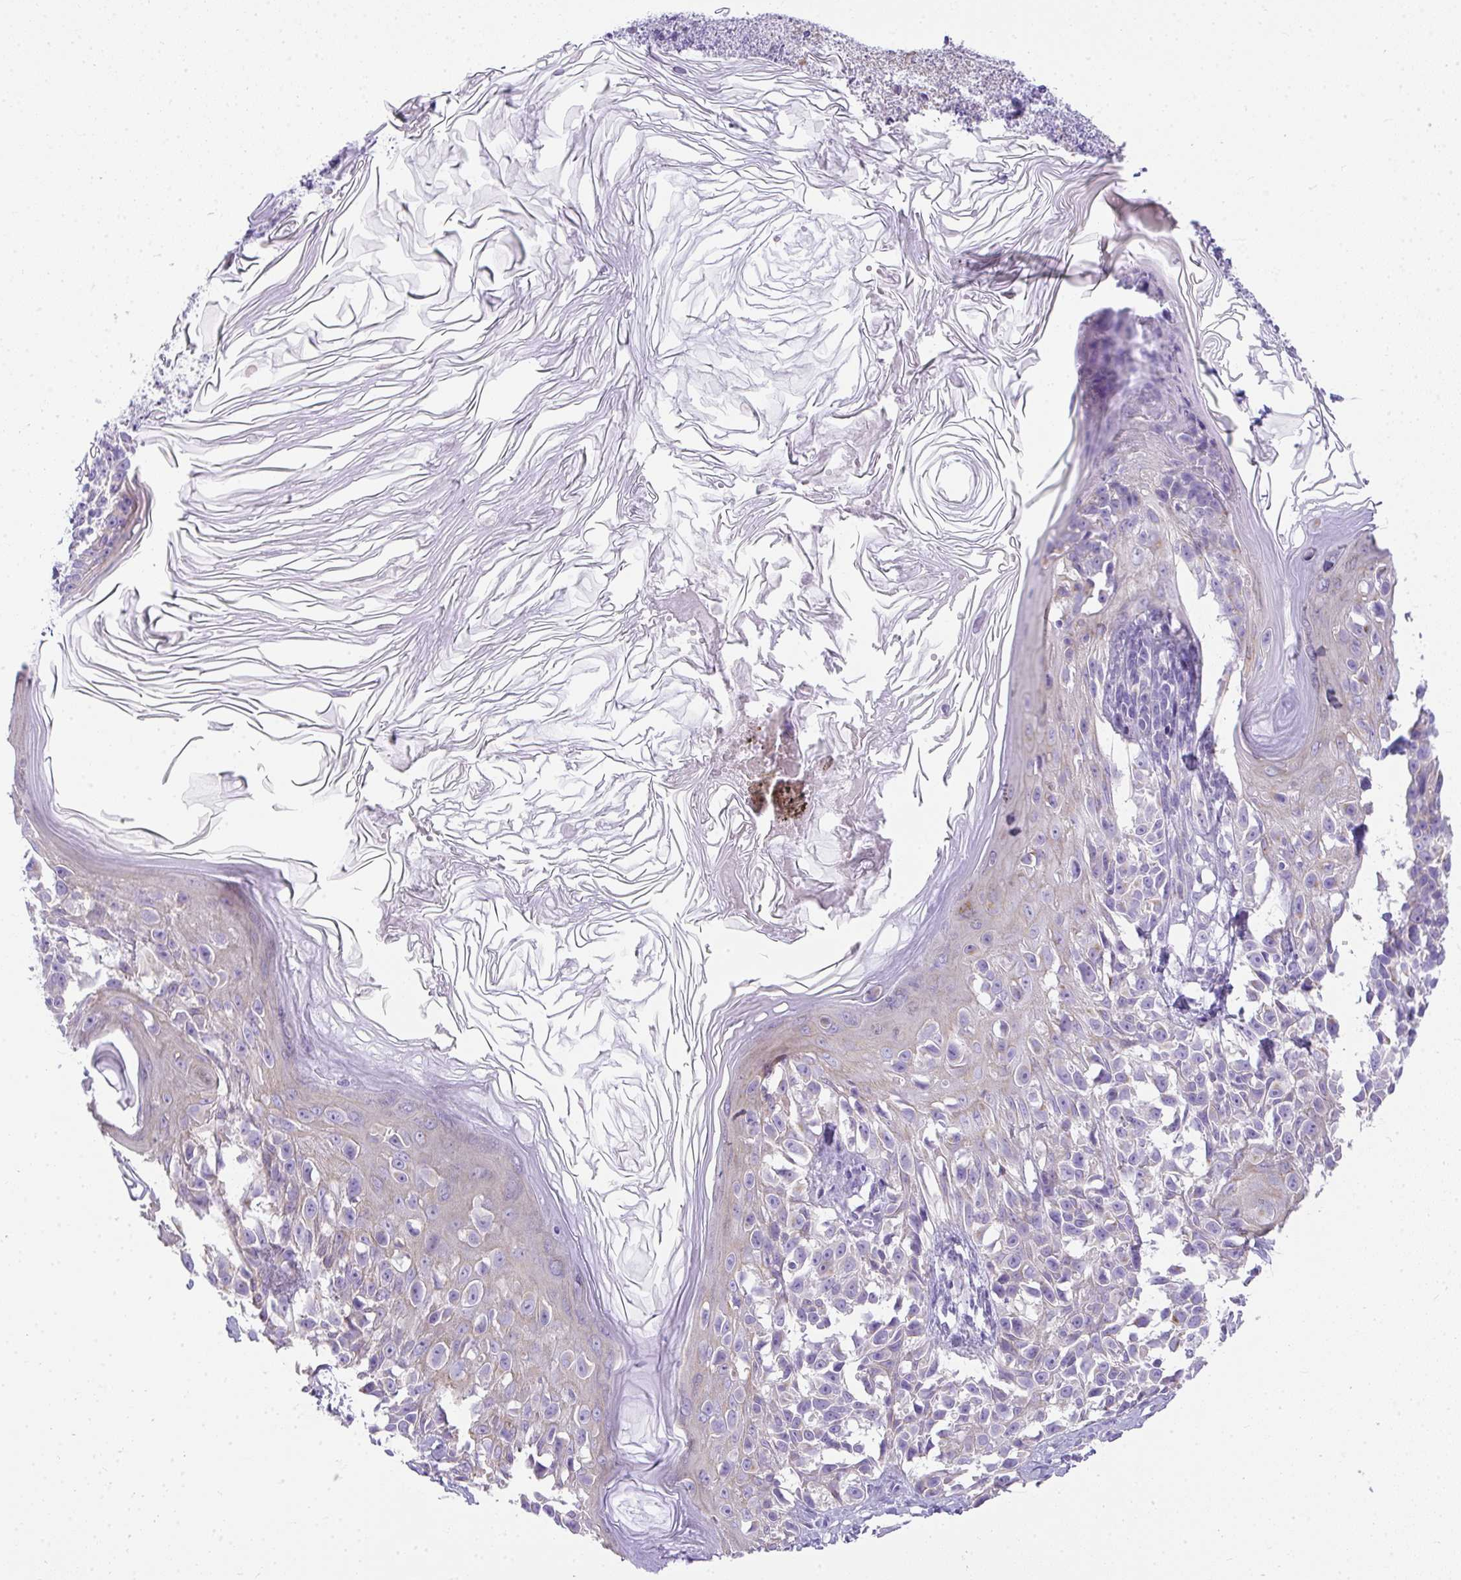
{"staining": {"intensity": "negative", "quantity": "none", "location": "none"}, "tissue": "melanoma", "cell_type": "Tumor cells", "image_type": "cancer", "snomed": [{"axis": "morphology", "description": "Malignant melanoma, NOS"}, {"axis": "topography", "description": "Skin"}], "caption": "IHC photomicrograph of malignant melanoma stained for a protein (brown), which displays no positivity in tumor cells.", "gene": "PLPPR3", "patient": {"sex": "male", "age": 73}}